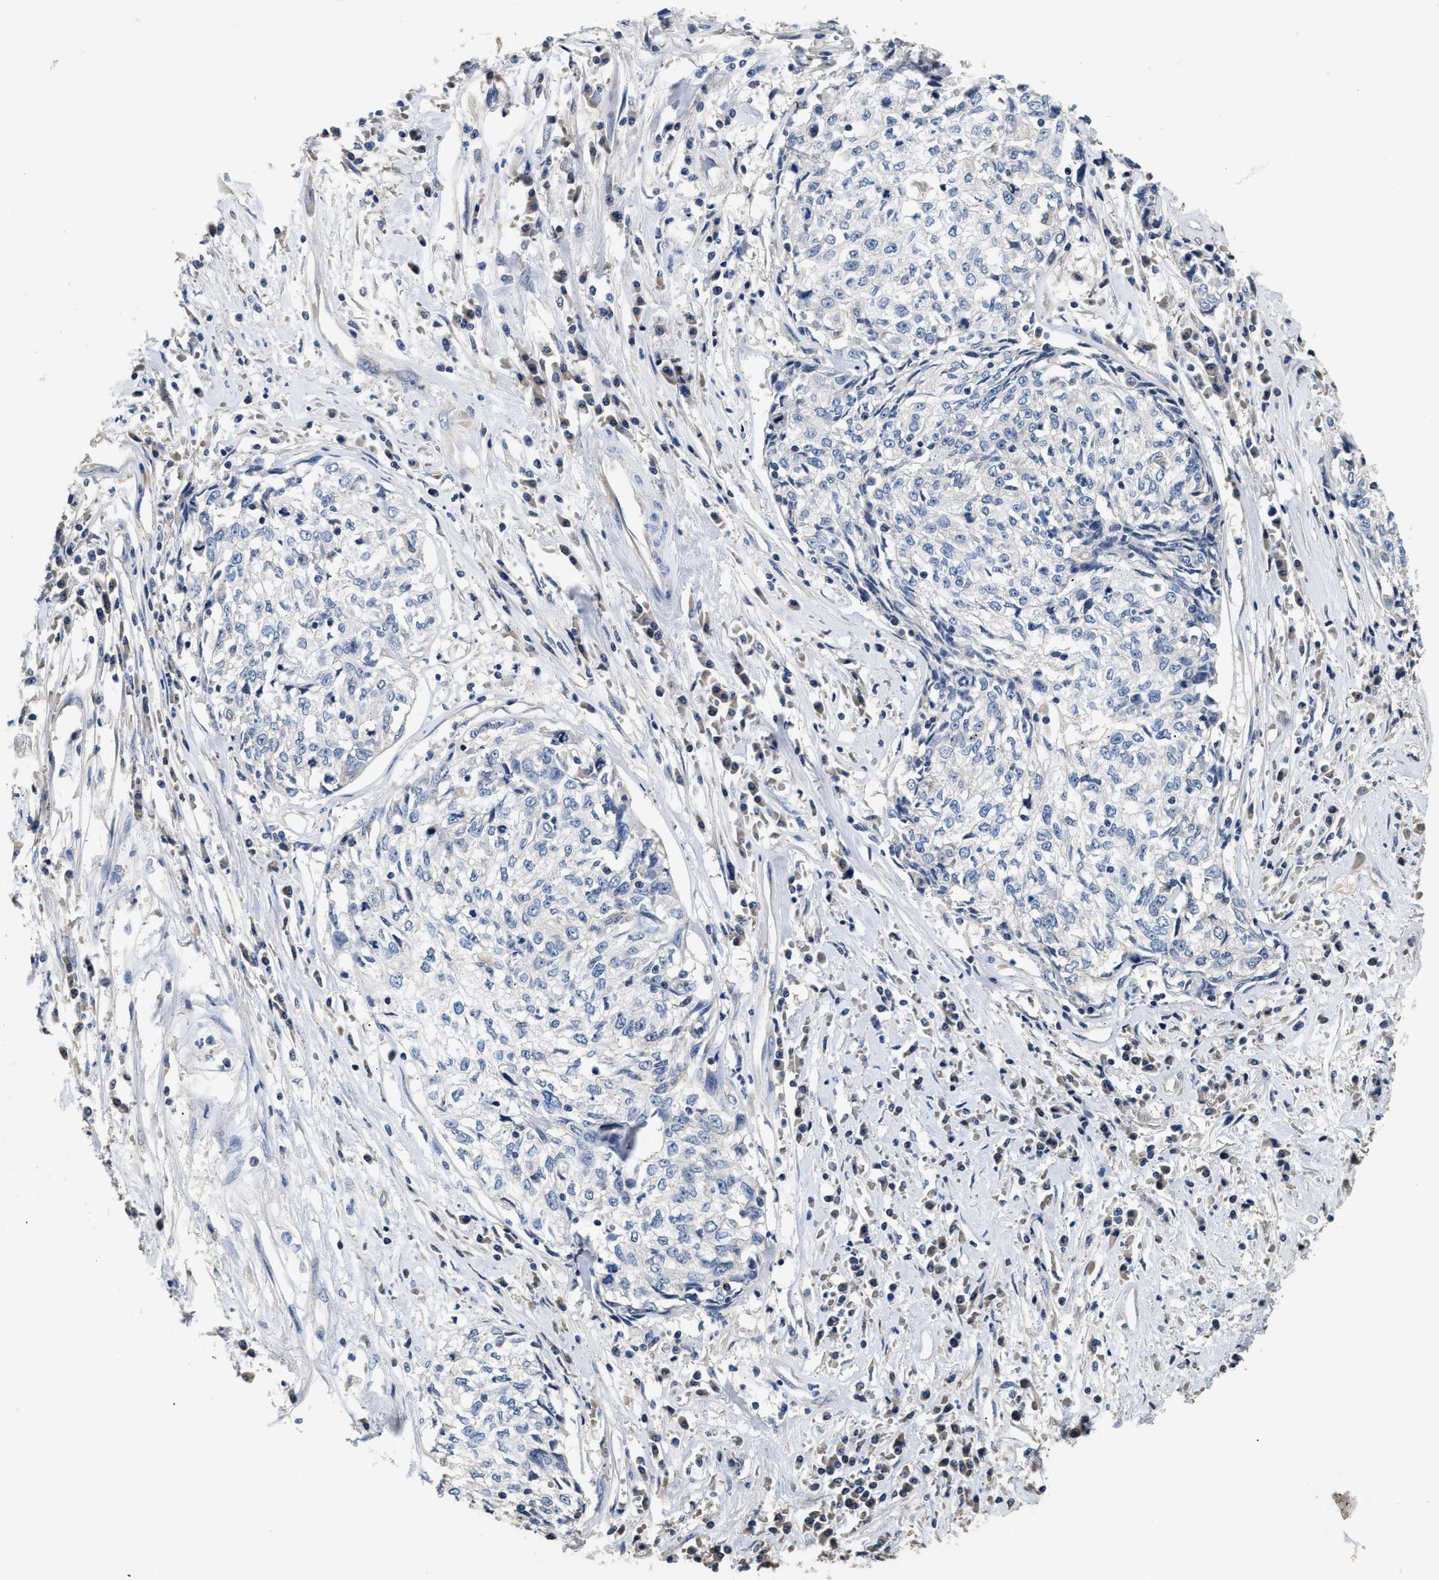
{"staining": {"intensity": "negative", "quantity": "none", "location": "none"}, "tissue": "cervical cancer", "cell_type": "Tumor cells", "image_type": "cancer", "snomed": [{"axis": "morphology", "description": "Squamous cell carcinoma, NOS"}, {"axis": "topography", "description": "Cervix"}], "caption": "The image reveals no staining of tumor cells in cervical squamous cell carcinoma. (Stains: DAB immunohistochemistry with hematoxylin counter stain, Microscopy: brightfield microscopy at high magnification).", "gene": "IL17RC", "patient": {"sex": "female", "age": 57}}